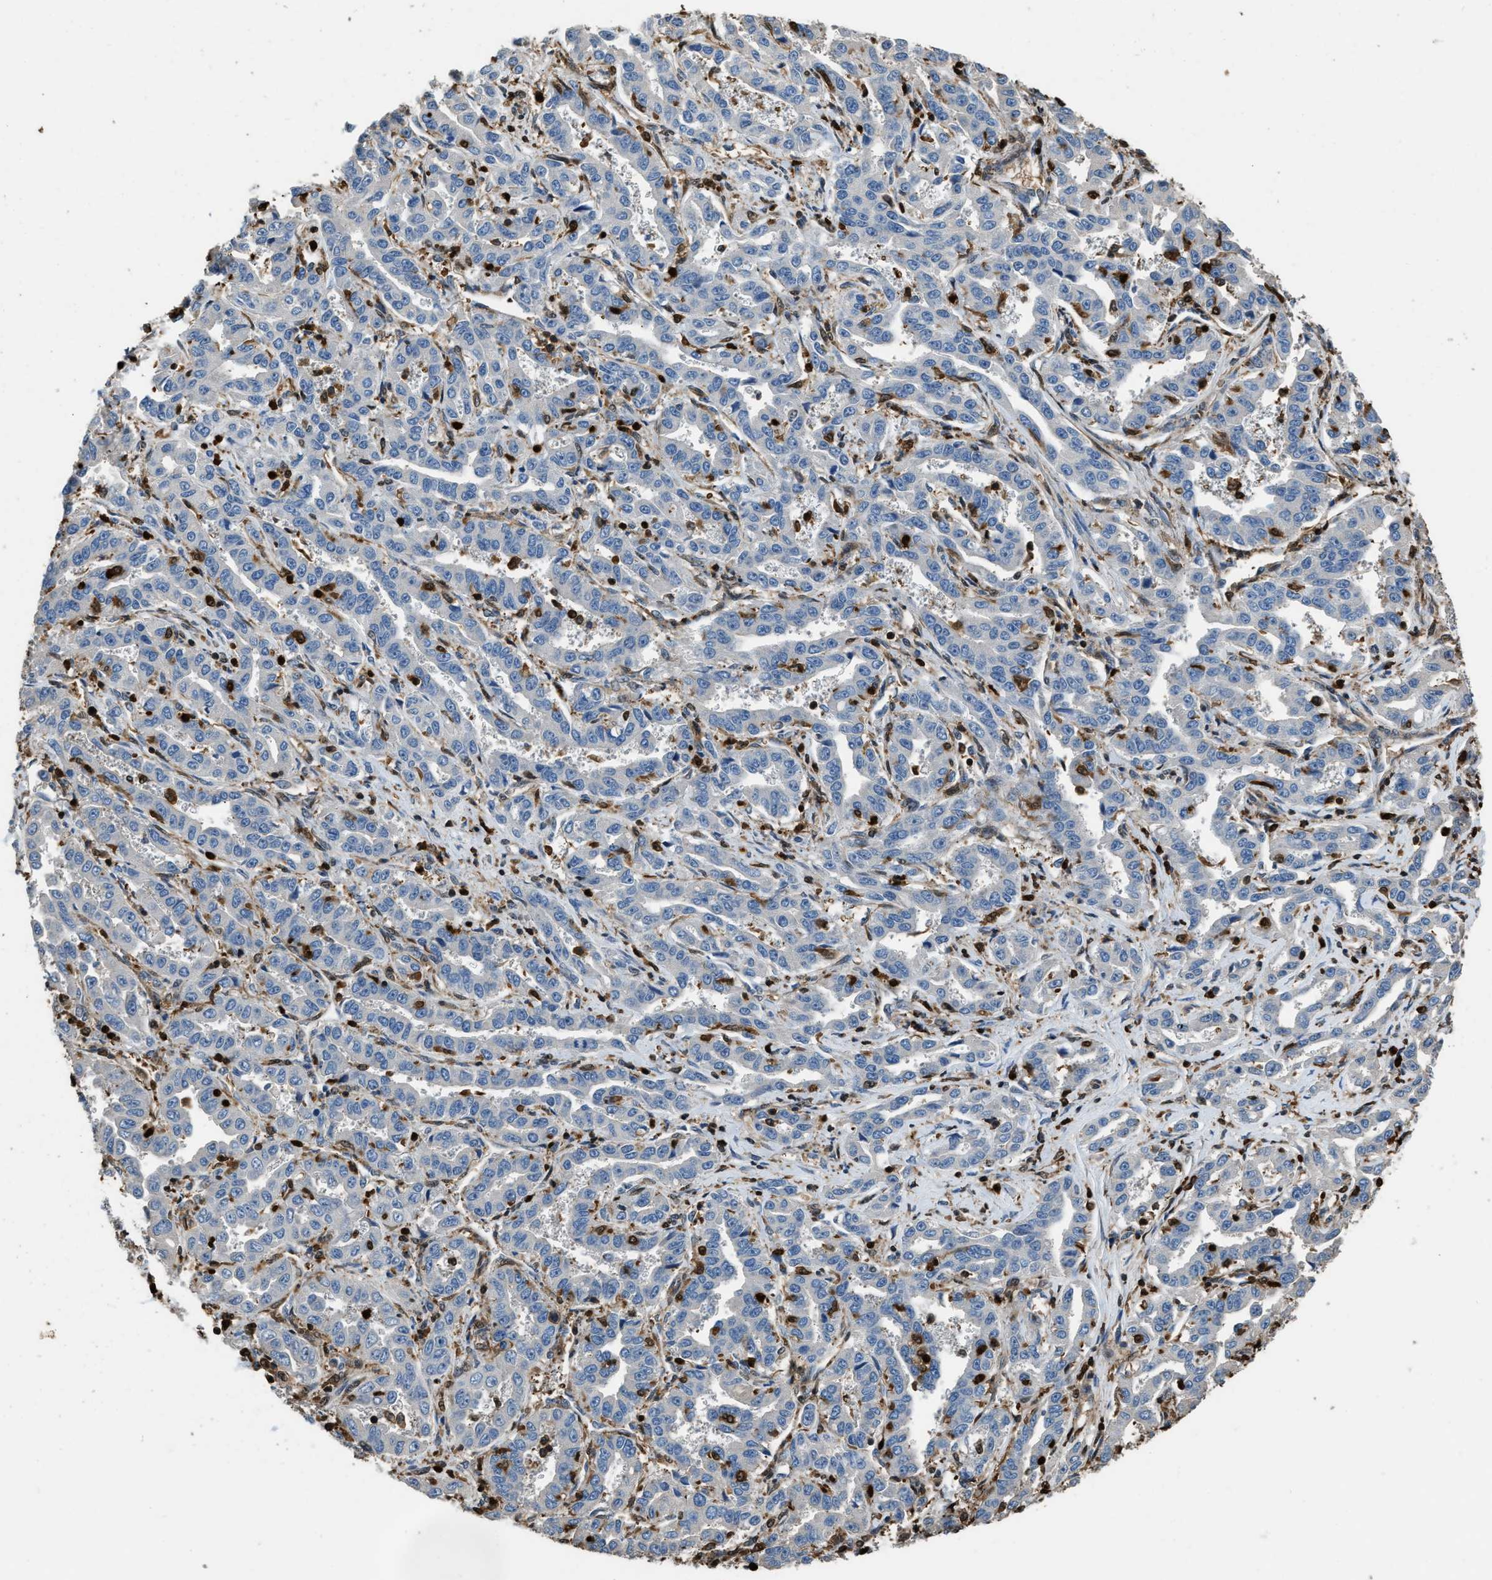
{"staining": {"intensity": "negative", "quantity": "none", "location": "none"}, "tissue": "liver cancer", "cell_type": "Tumor cells", "image_type": "cancer", "snomed": [{"axis": "morphology", "description": "Cholangiocarcinoma"}, {"axis": "topography", "description": "Liver"}], "caption": "Immunohistochemical staining of human liver cholangiocarcinoma displays no significant positivity in tumor cells.", "gene": "ARHGDIB", "patient": {"sex": "male", "age": 59}}